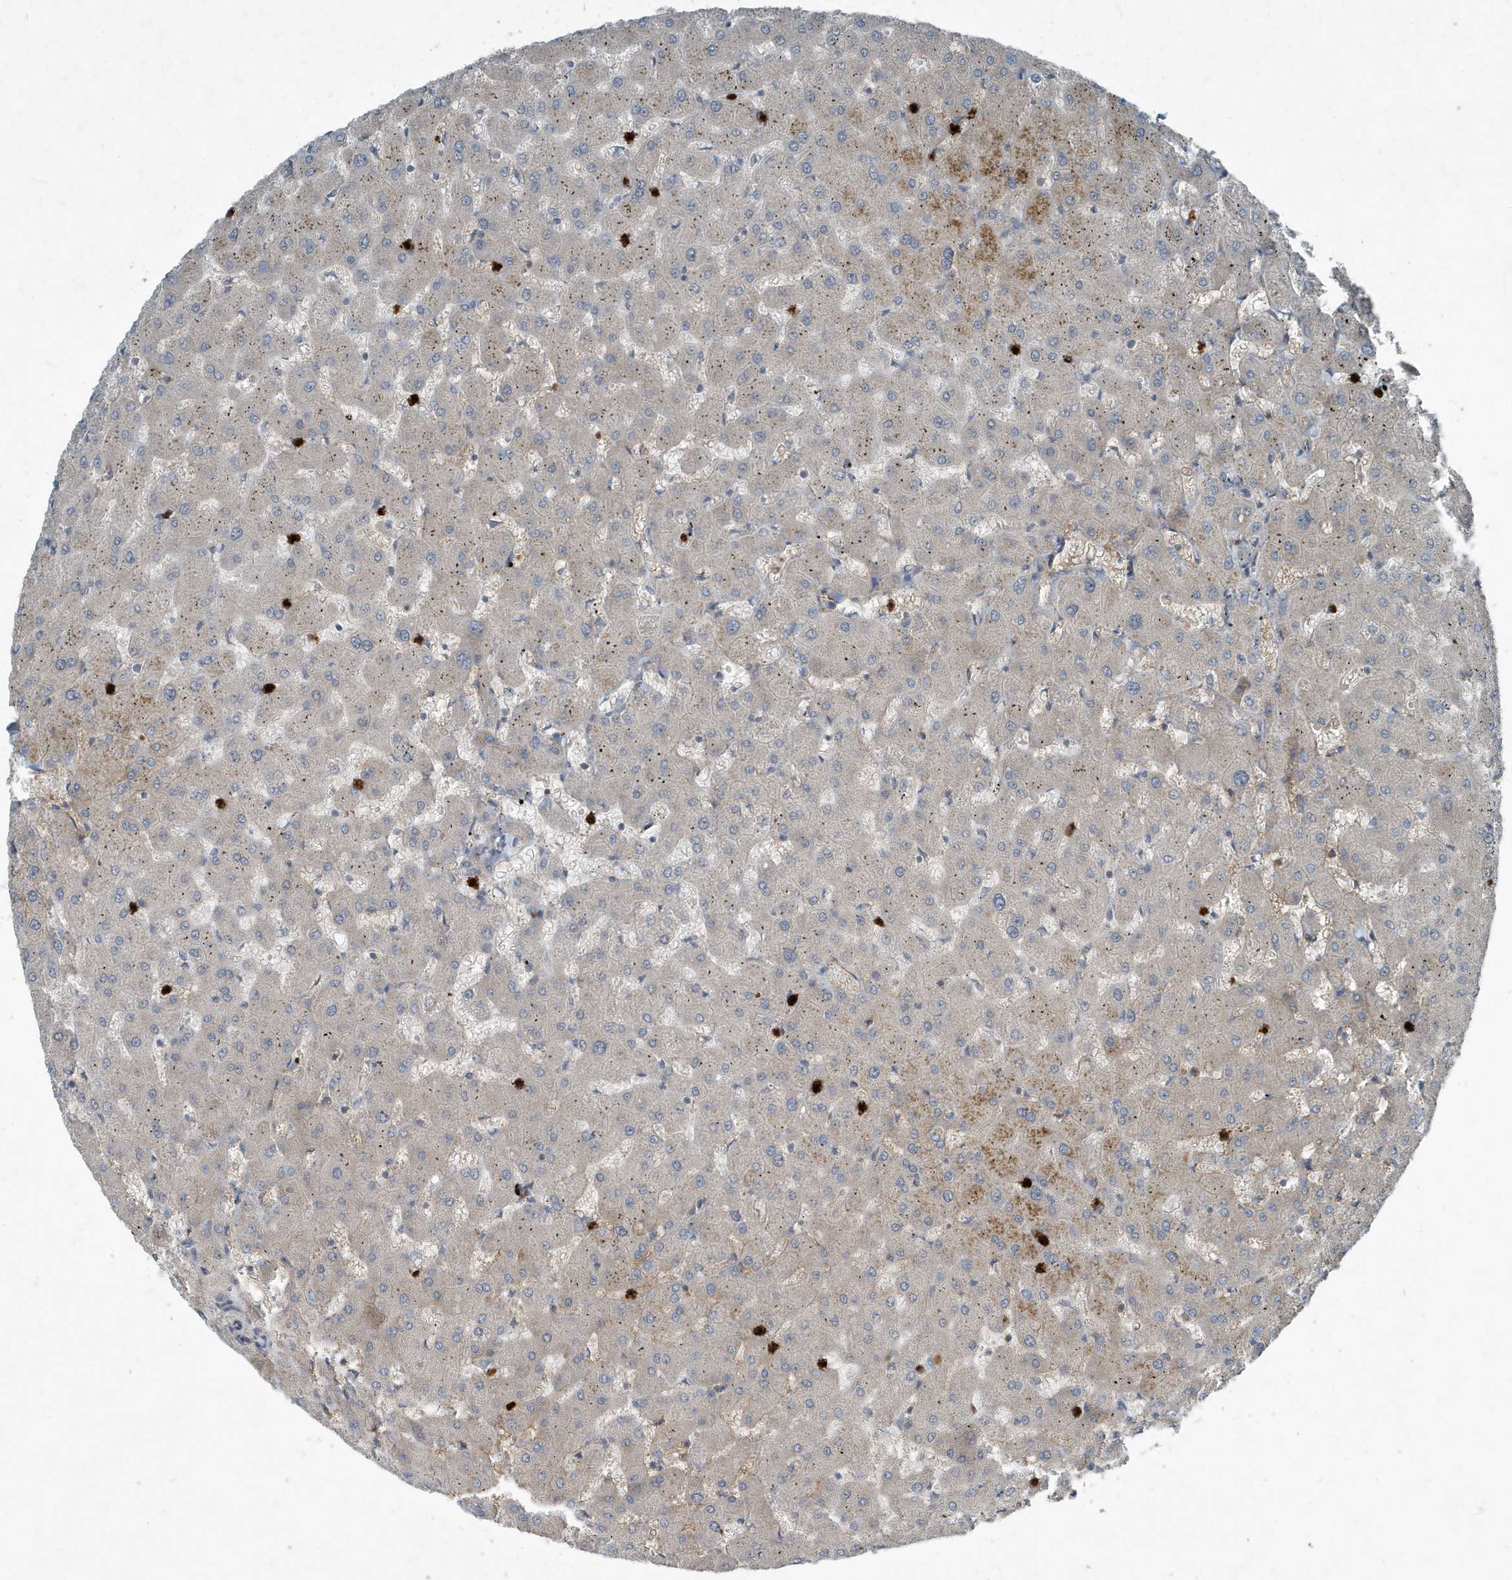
{"staining": {"intensity": "negative", "quantity": "none", "location": "none"}, "tissue": "liver", "cell_type": "Cholangiocytes", "image_type": "normal", "snomed": [{"axis": "morphology", "description": "Normal tissue, NOS"}, {"axis": "topography", "description": "Liver"}], "caption": "High magnification brightfield microscopy of unremarkable liver stained with DAB (brown) and counterstained with hematoxylin (blue): cholangiocytes show no significant expression. (DAB (3,3'-diaminobenzidine) immunohistochemistry (IHC), high magnification).", "gene": "DAPP1", "patient": {"sex": "female", "age": 63}}